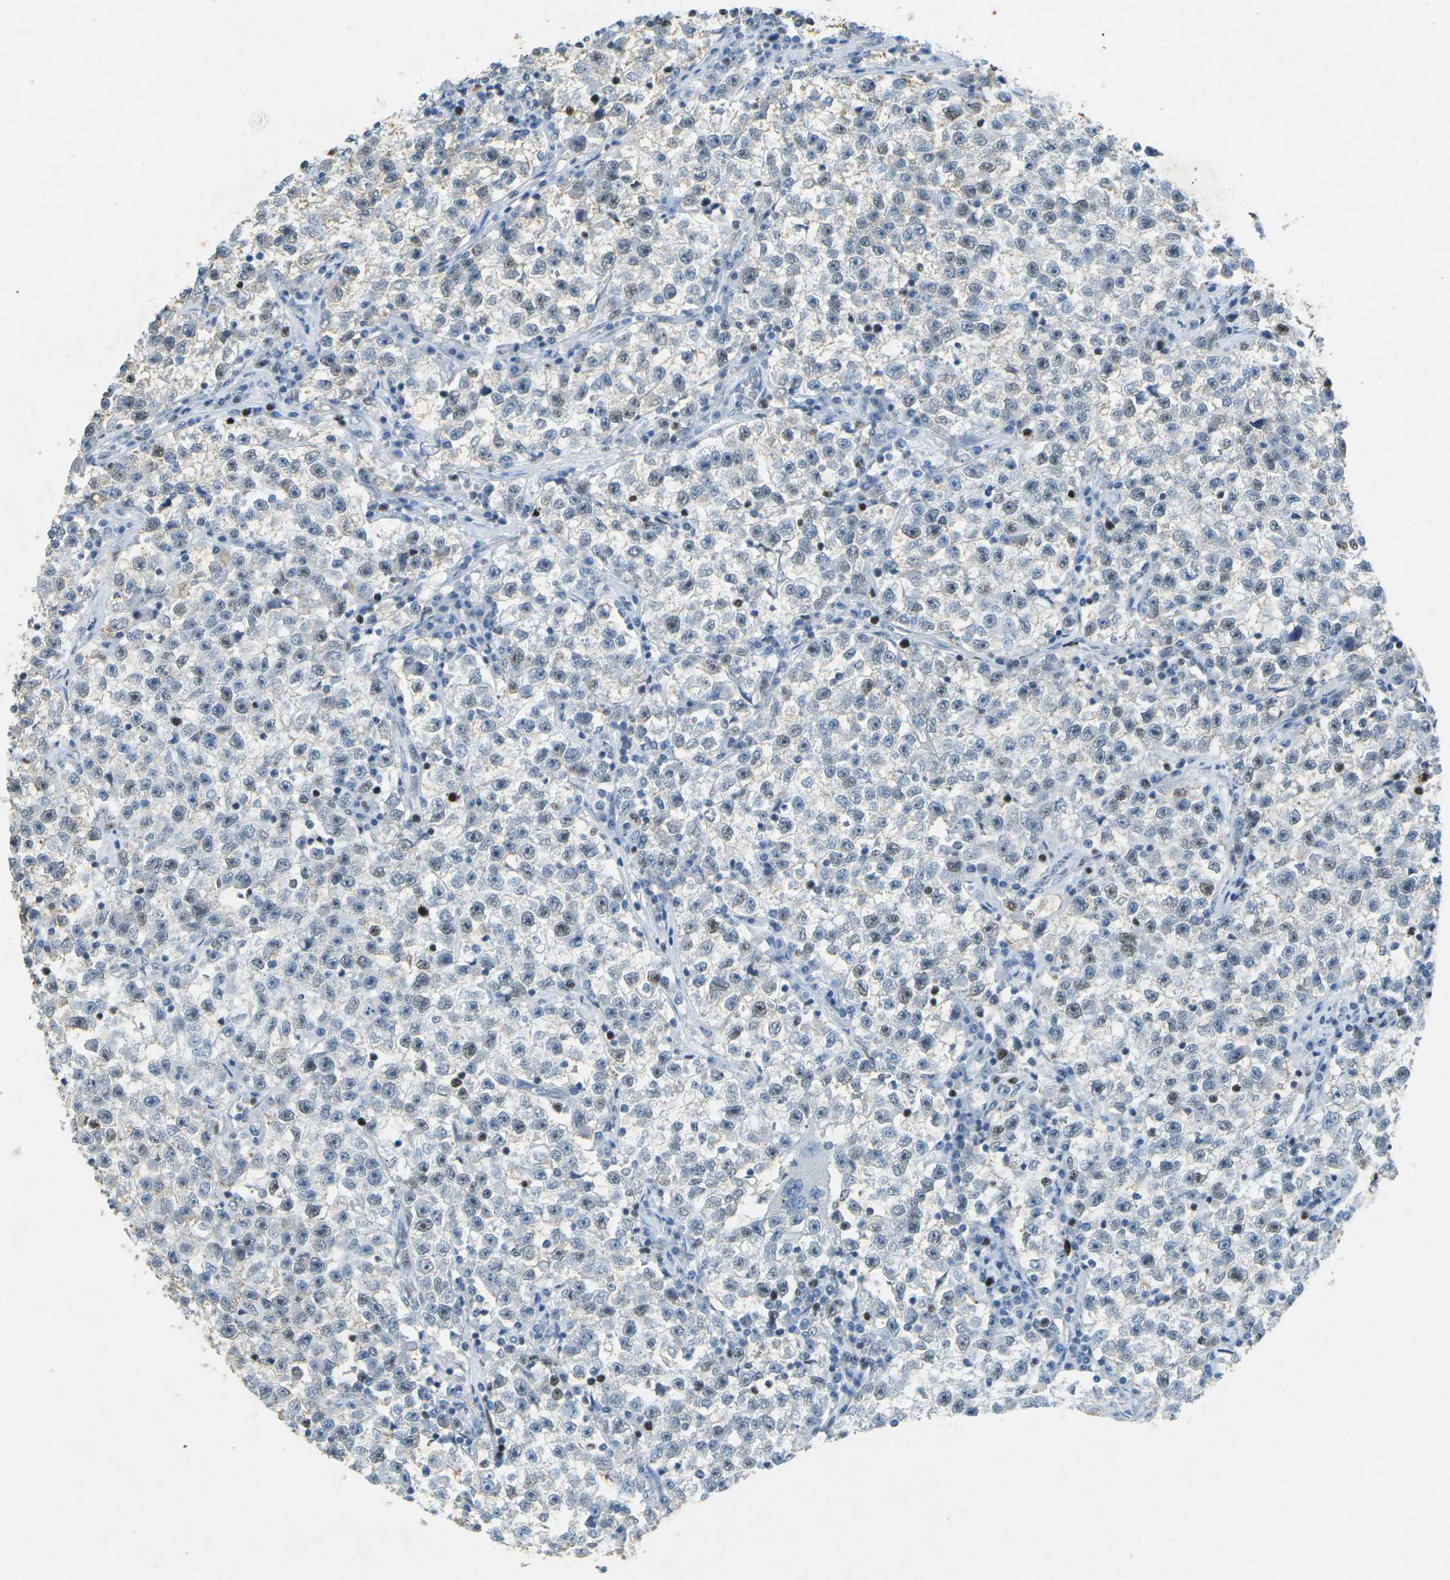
{"staining": {"intensity": "moderate", "quantity": "25%-75%", "location": "nuclear"}, "tissue": "testis cancer", "cell_type": "Tumor cells", "image_type": "cancer", "snomed": [{"axis": "morphology", "description": "Seminoma, NOS"}, {"axis": "topography", "description": "Testis"}], "caption": "Protein staining of seminoma (testis) tissue shows moderate nuclear staining in approximately 25%-75% of tumor cells. (Brightfield microscopy of DAB IHC at high magnification).", "gene": "RB1", "patient": {"sex": "male", "age": 22}}